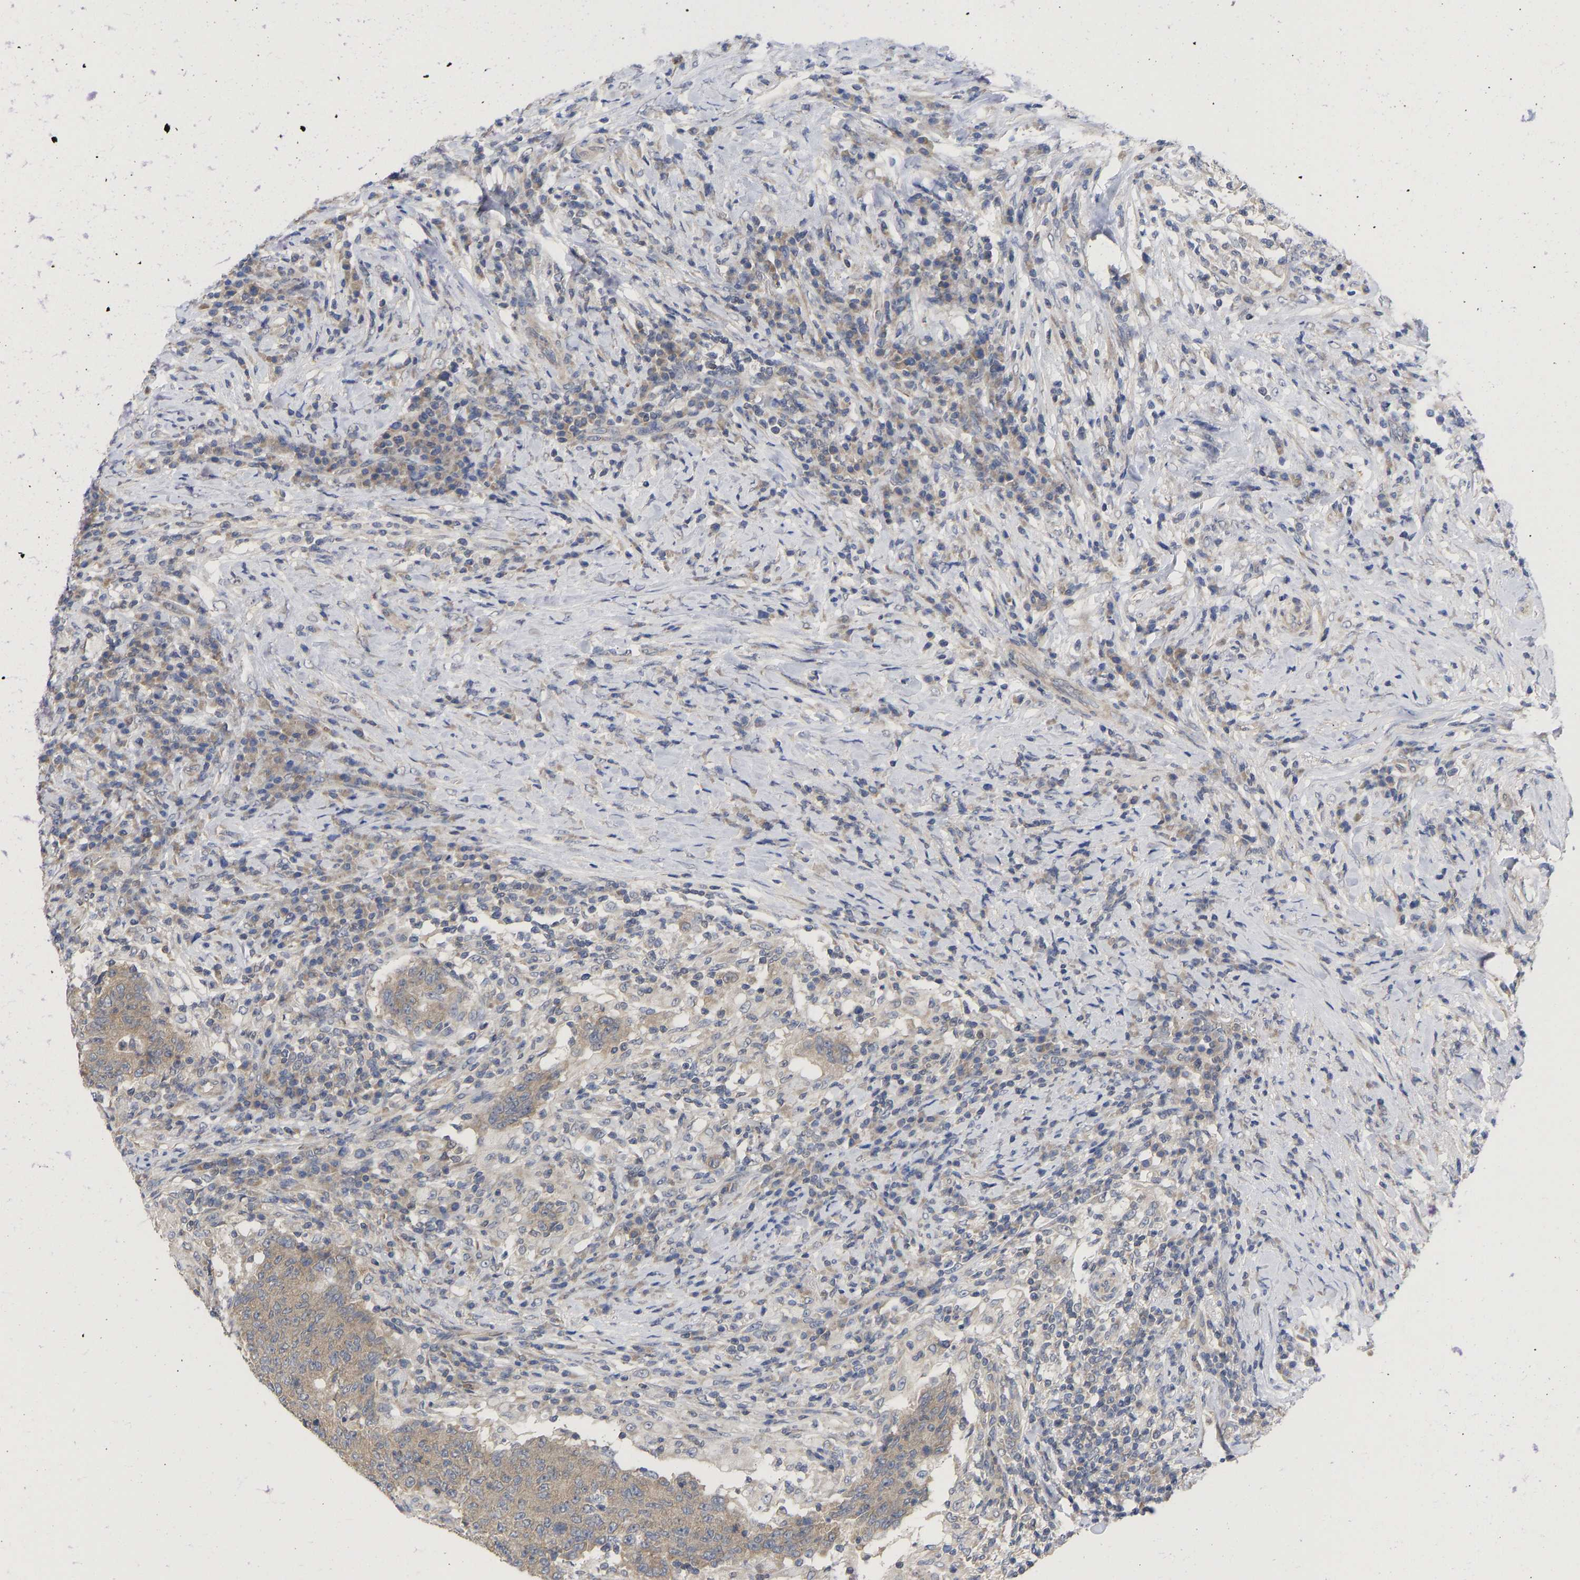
{"staining": {"intensity": "weak", "quantity": ">75%", "location": "cytoplasmic/membranous"}, "tissue": "colorectal cancer", "cell_type": "Tumor cells", "image_type": "cancer", "snomed": [{"axis": "morphology", "description": "Normal tissue, NOS"}, {"axis": "morphology", "description": "Adenocarcinoma, NOS"}, {"axis": "topography", "description": "Colon"}], "caption": "Immunohistochemical staining of human colorectal cancer shows low levels of weak cytoplasmic/membranous positivity in approximately >75% of tumor cells. (brown staining indicates protein expression, while blue staining denotes nuclei).", "gene": "MAP2K3", "patient": {"sex": "female", "age": 75}}